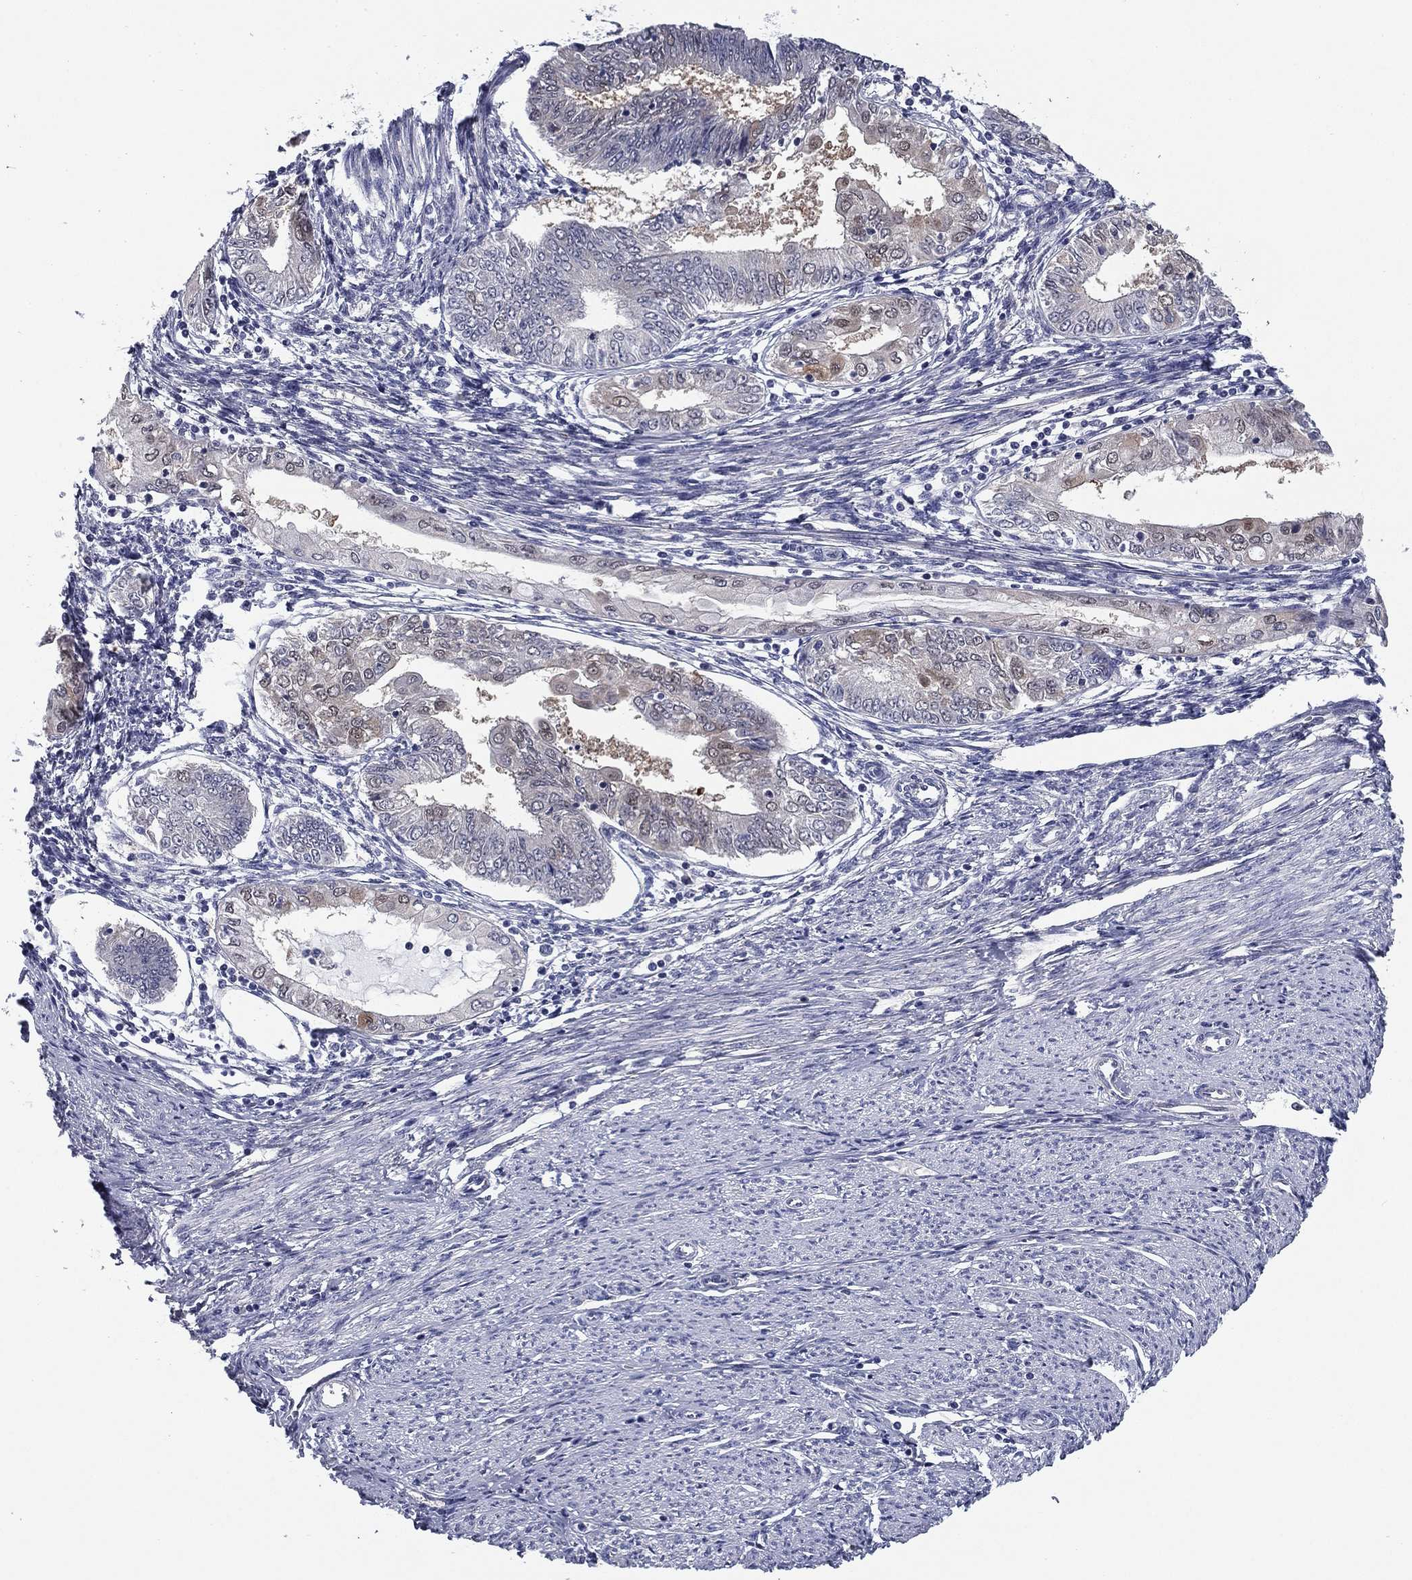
{"staining": {"intensity": "weak", "quantity": "<25%", "location": "nuclear"}, "tissue": "endometrial cancer", "cell_type": "Tumor cells", "image_type": "cancer", "snomed": [{"axis": "morphology", "description": "Adenocarcinoma, NOS"}, {"axis": "topography", "description": "Endometrium"}], "caption": "This is an immunohistochemistry image of endometrial cancer (adenocarcinoma). There is no staining in tumor cells.", "gene": "REXO5", "patient": {"sex": "female", "age": 68}}